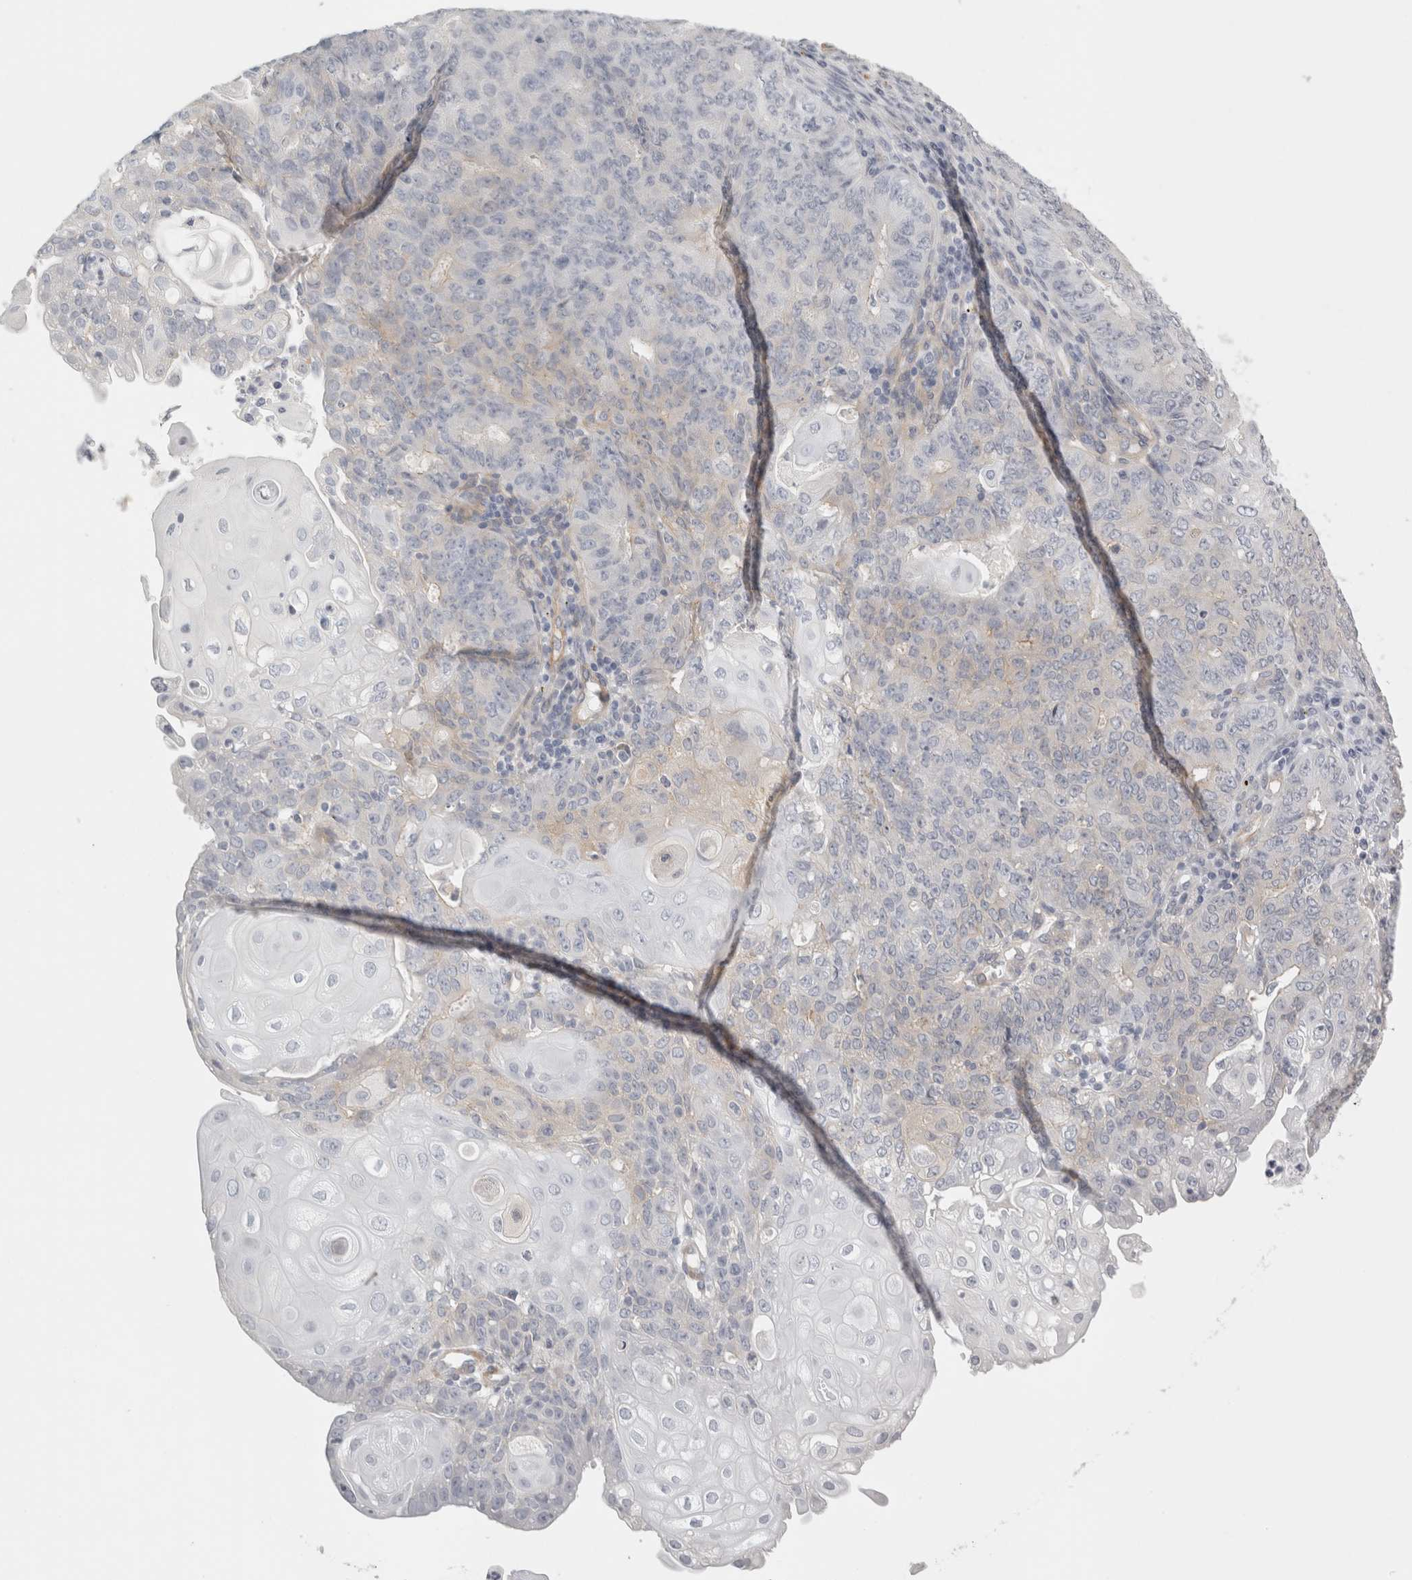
{"staining": {"intensity": "weak", "quantity": "<25%", "location": "cytoplasmic/membranous"}, "tissue": "endometrial cancer", "cell_type": "Tumor cells", "image_type": "cancer", "snomed": [{"axis": "morphology", "description": "Adenocarcinoma, NOS"}, {"axis": "topography", "description": "Endometrium"}], "caption": "Immunohistochemical staining of adenocarcinoma (endometrial) displays no significant staining in tumor cells.", "gene": "FBLIM1", "patient": {"sex": "female", "age": 32}}